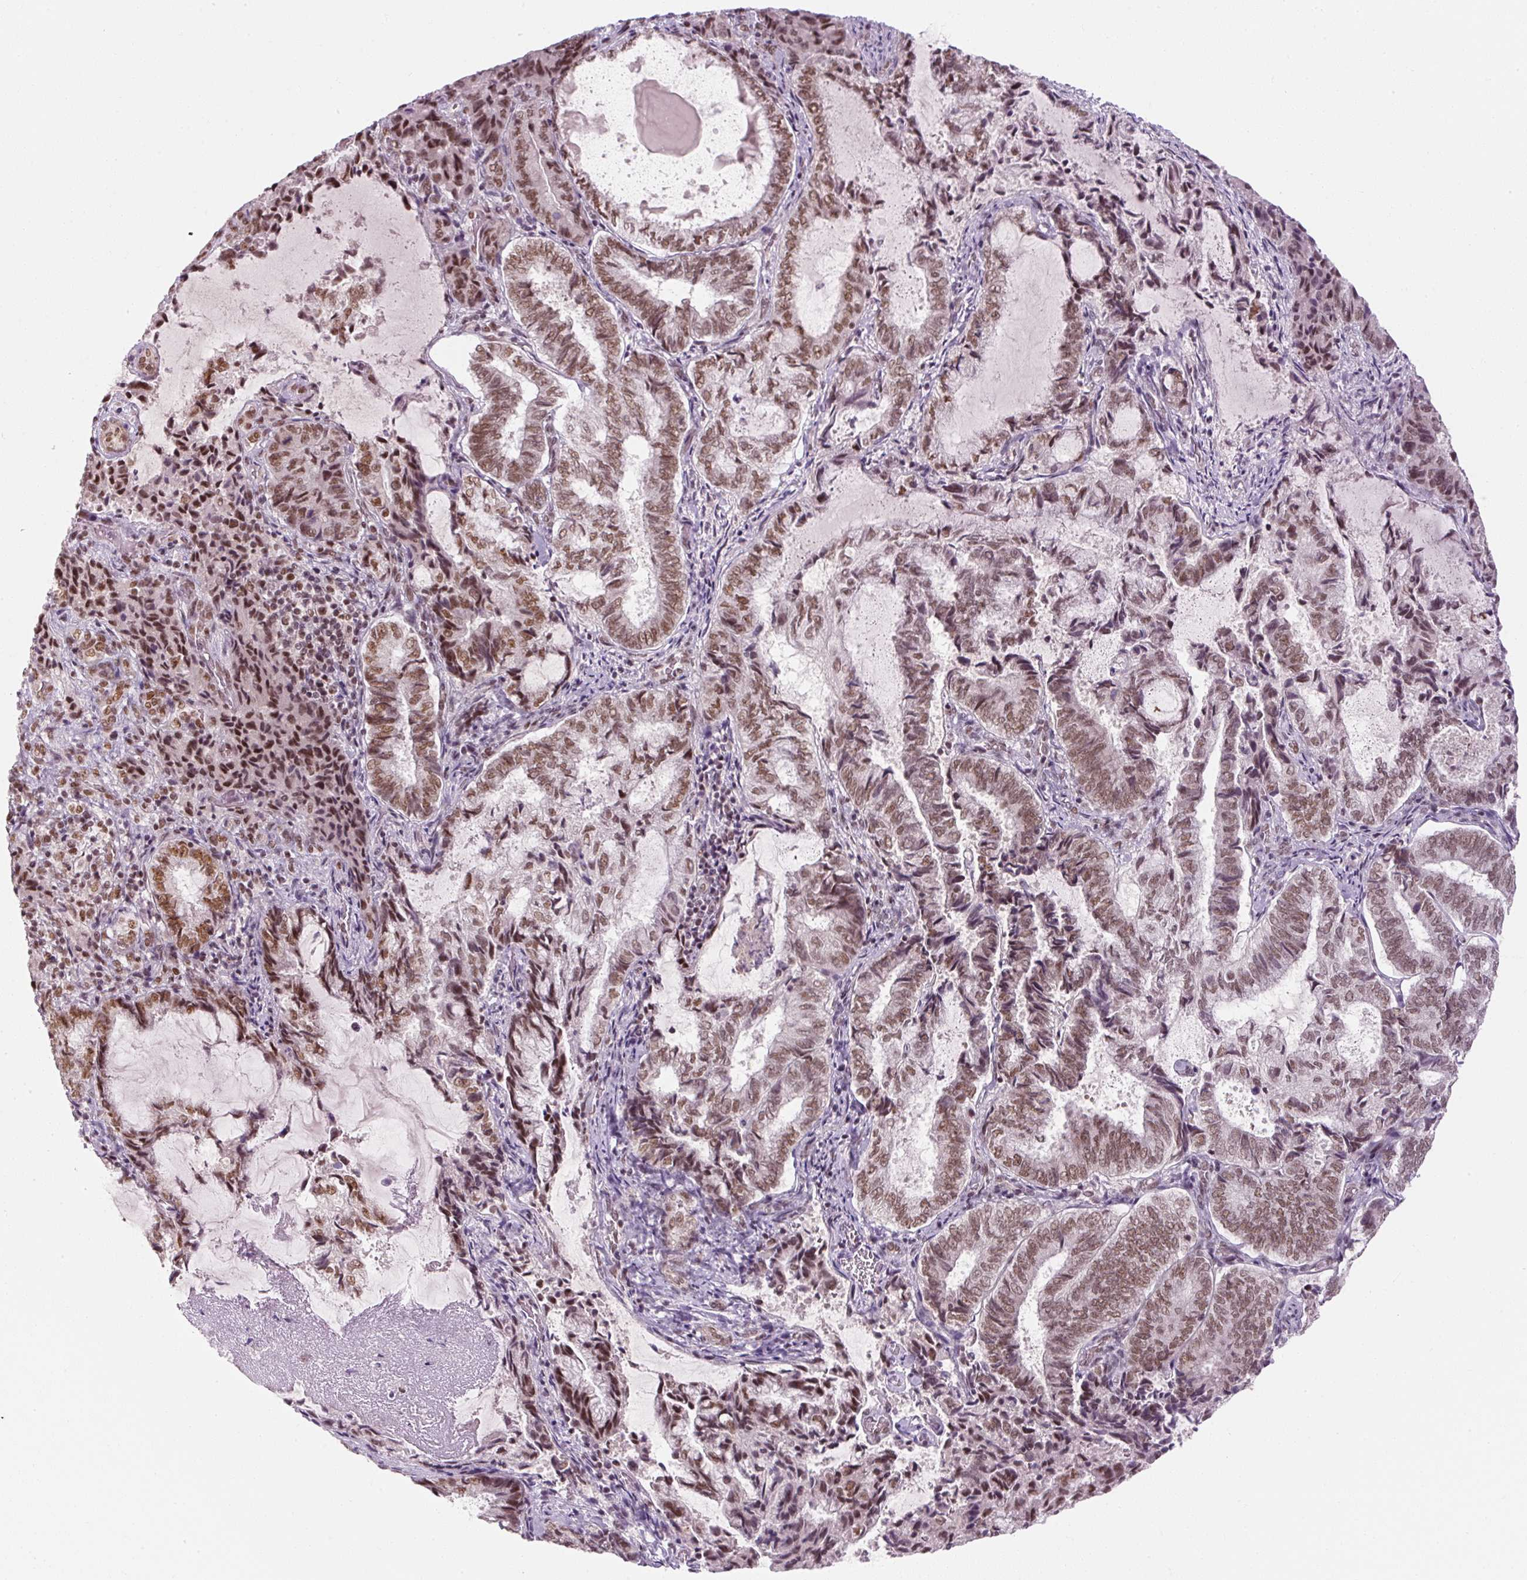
{"staining": {"intensity": "moderate", "quantity": ">75%", "location": "nuclear"}, "tissue": "endometrial cancer", "cell_type": "Tumor cells", "image_type": "cancer", "snomed": [{"axis": "morphology", "description": "Adenocarcinoma, NOS"}, {"axis": "topography", "description": "Endometrium"}], "caption": "Immunohistochemistry photomicrograph of neoplastic tissue: adenocarcinoma (endometrial) stained using immunohistochemistry (IHC) reveals medium levels of moderate protein expression localized specifically in the nuclear of tumor cells, appearing as a nuclear brown color.", "gene": "U2AF2", "patient": {"sex": "female", "age": 80}}